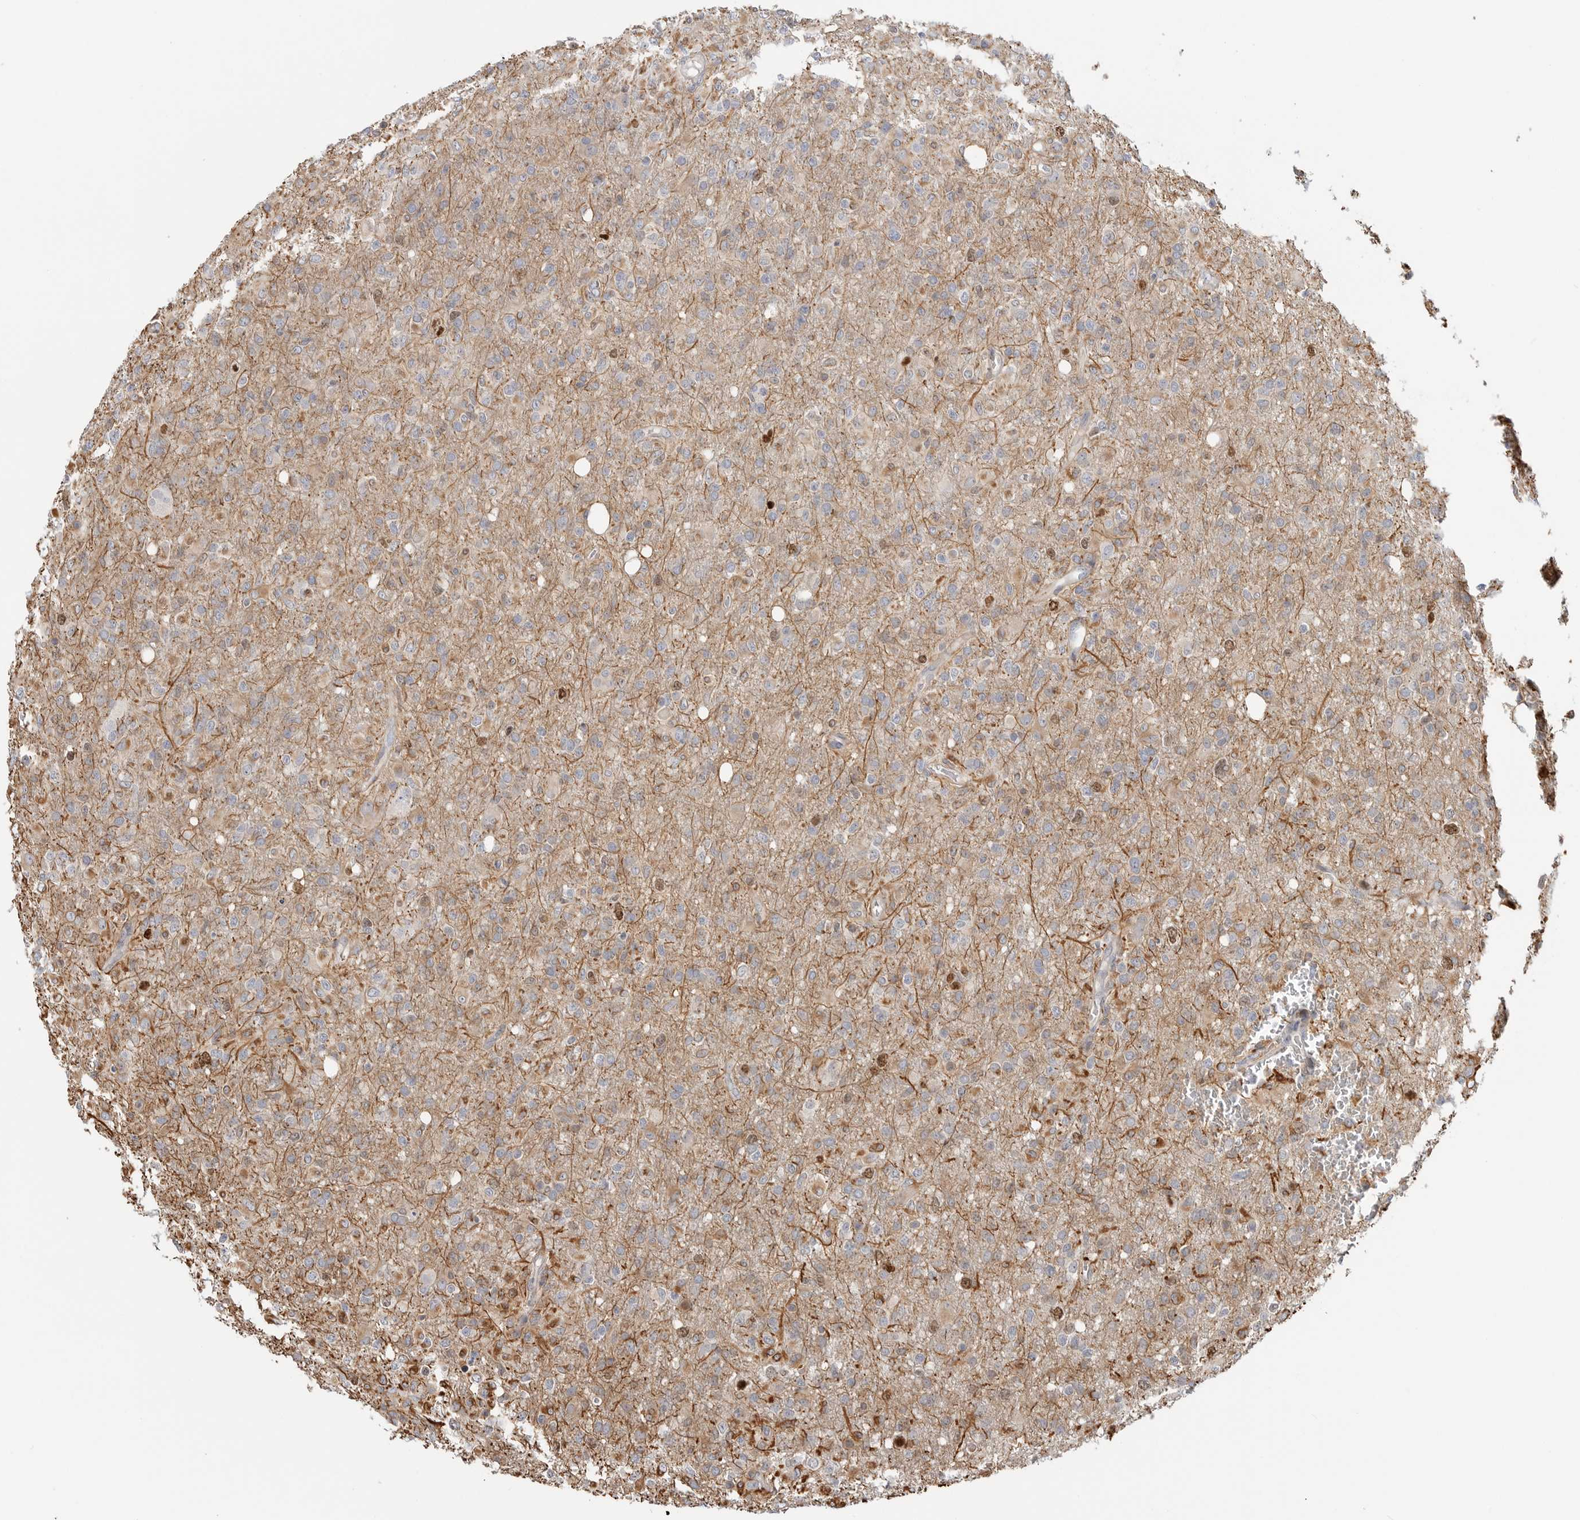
{"staining": {"intensity": "strong", "quantity": "<25%", "location": "cytoplasmic/membranous,nuclear"}, "tissue": "glioma", "cell_type": "Tumor cells", "image_type": "cancer", "snomed": [{"axis": "morphology", "description": "Glioma, malignant, High grade"}, {"axis": "topography", "description": "Brain"}], "caption": "Strong cytoplasmic/membranous and nuclear expression for a protein is present in approximately <25% of tumor cells of high-grade glioma (malignant) using immunohistochemistry.", "gene": "TOP2A", "patient": {"sex": "female", "age": 57}}